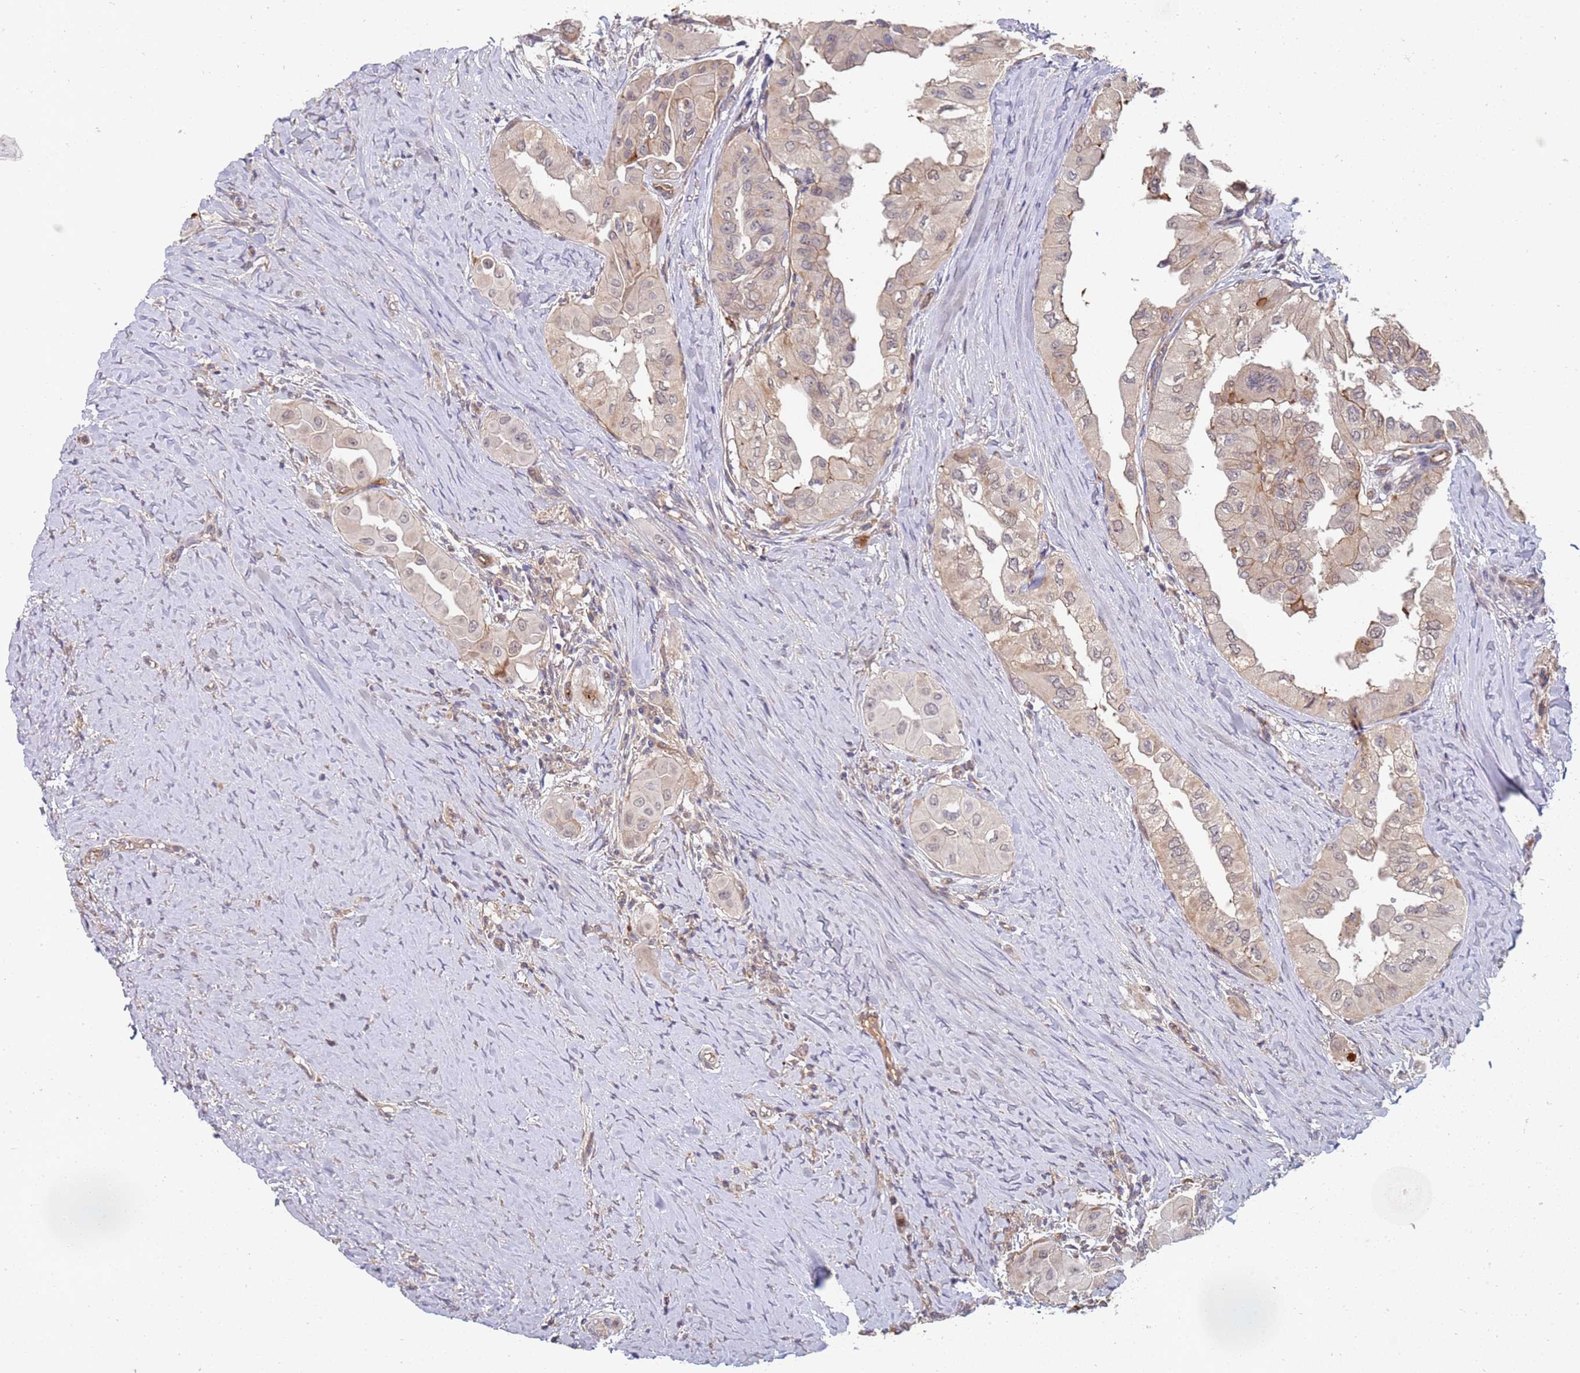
{"staining": {"intensity": "weak", "quantity": "<25%", "location": "cytoplasmic/membranous"}, "tissue": "thyroid cancer", "cell_type": "Tumor cells", "image_type": "cancer", "snomed": [{"axis": "morphology", "description": "Papillary adenocarcinoma, NOS"}, {"axis": "topography", "description": "Thyroid gland"}], "caption": "This photomicrograph is of papillary adenocarcinoma (thyroid) stained with immunohistochemistry to label a protein in brown with the nuclei are counter-stained blue. There is no staining in tumor cells. (DAB immunohistochemistry (IHC), high magnification).", "gene": "ABCB6", "patient": {"sex": "female", "age": 59}}